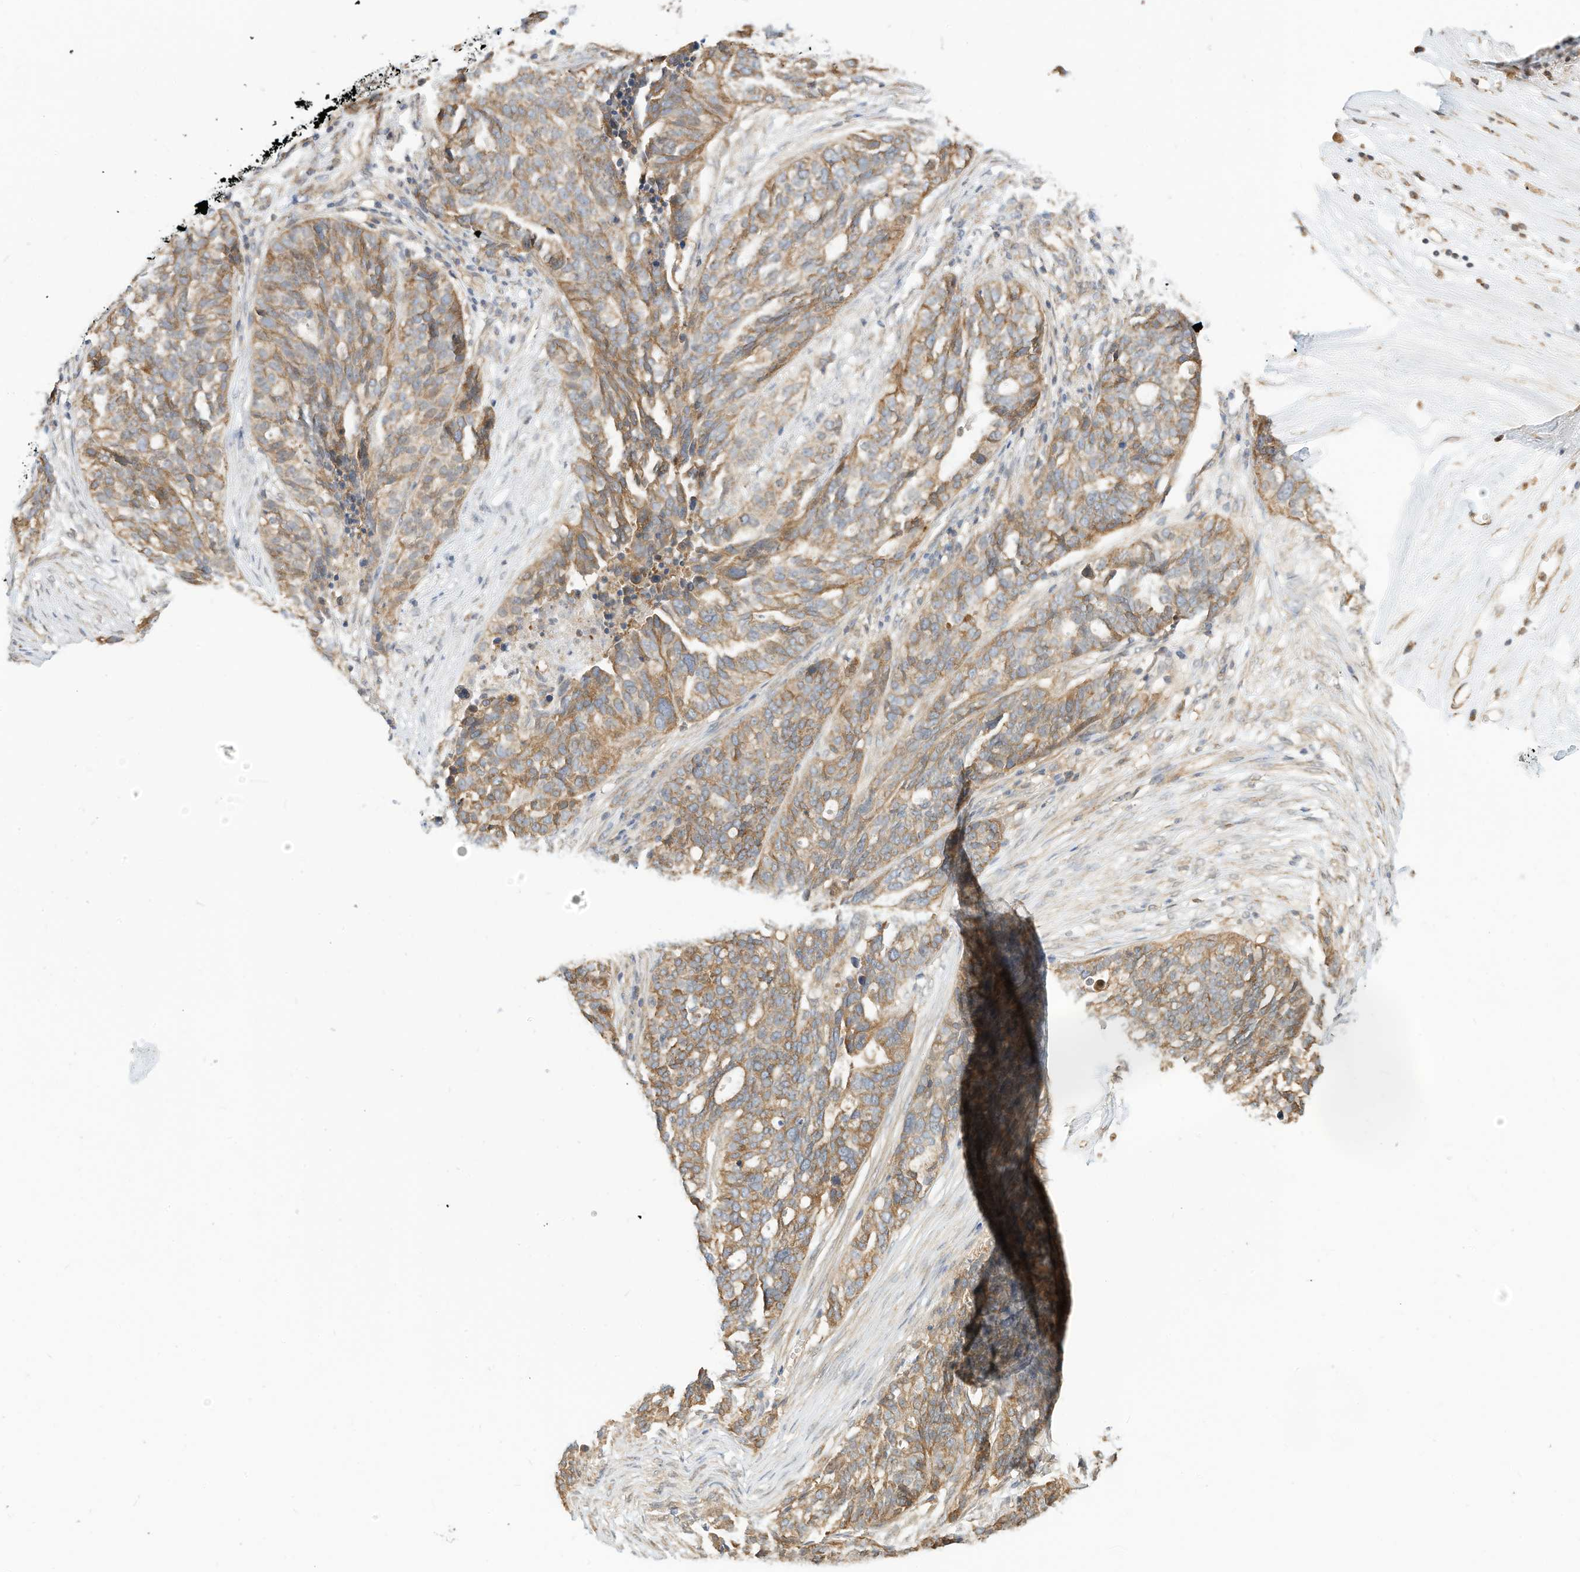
{"staining": {"intensity": "moderate", "quantity": ">75%", "location": "cytoplasmic/membranous"}, "tissue": "ovarian cancer", "cell_type": "Tumor cells", "image_type": "cancer", "snomed": [{"axis": "morphology", "description": "Cystadenocarcinoma, serous, NOS"}, {"axis": "topography", "description": "Ovary"}], "caption": "Ovarian cancer (serous cystadenocarcinoma) was stained to show a protein in brown. There is medium levels of moderate cytoplasmic/membranous expression in approximately >75% of tumor cells.", "gene": "OFD1", "patient": {"sex": "female", "age": 59}}